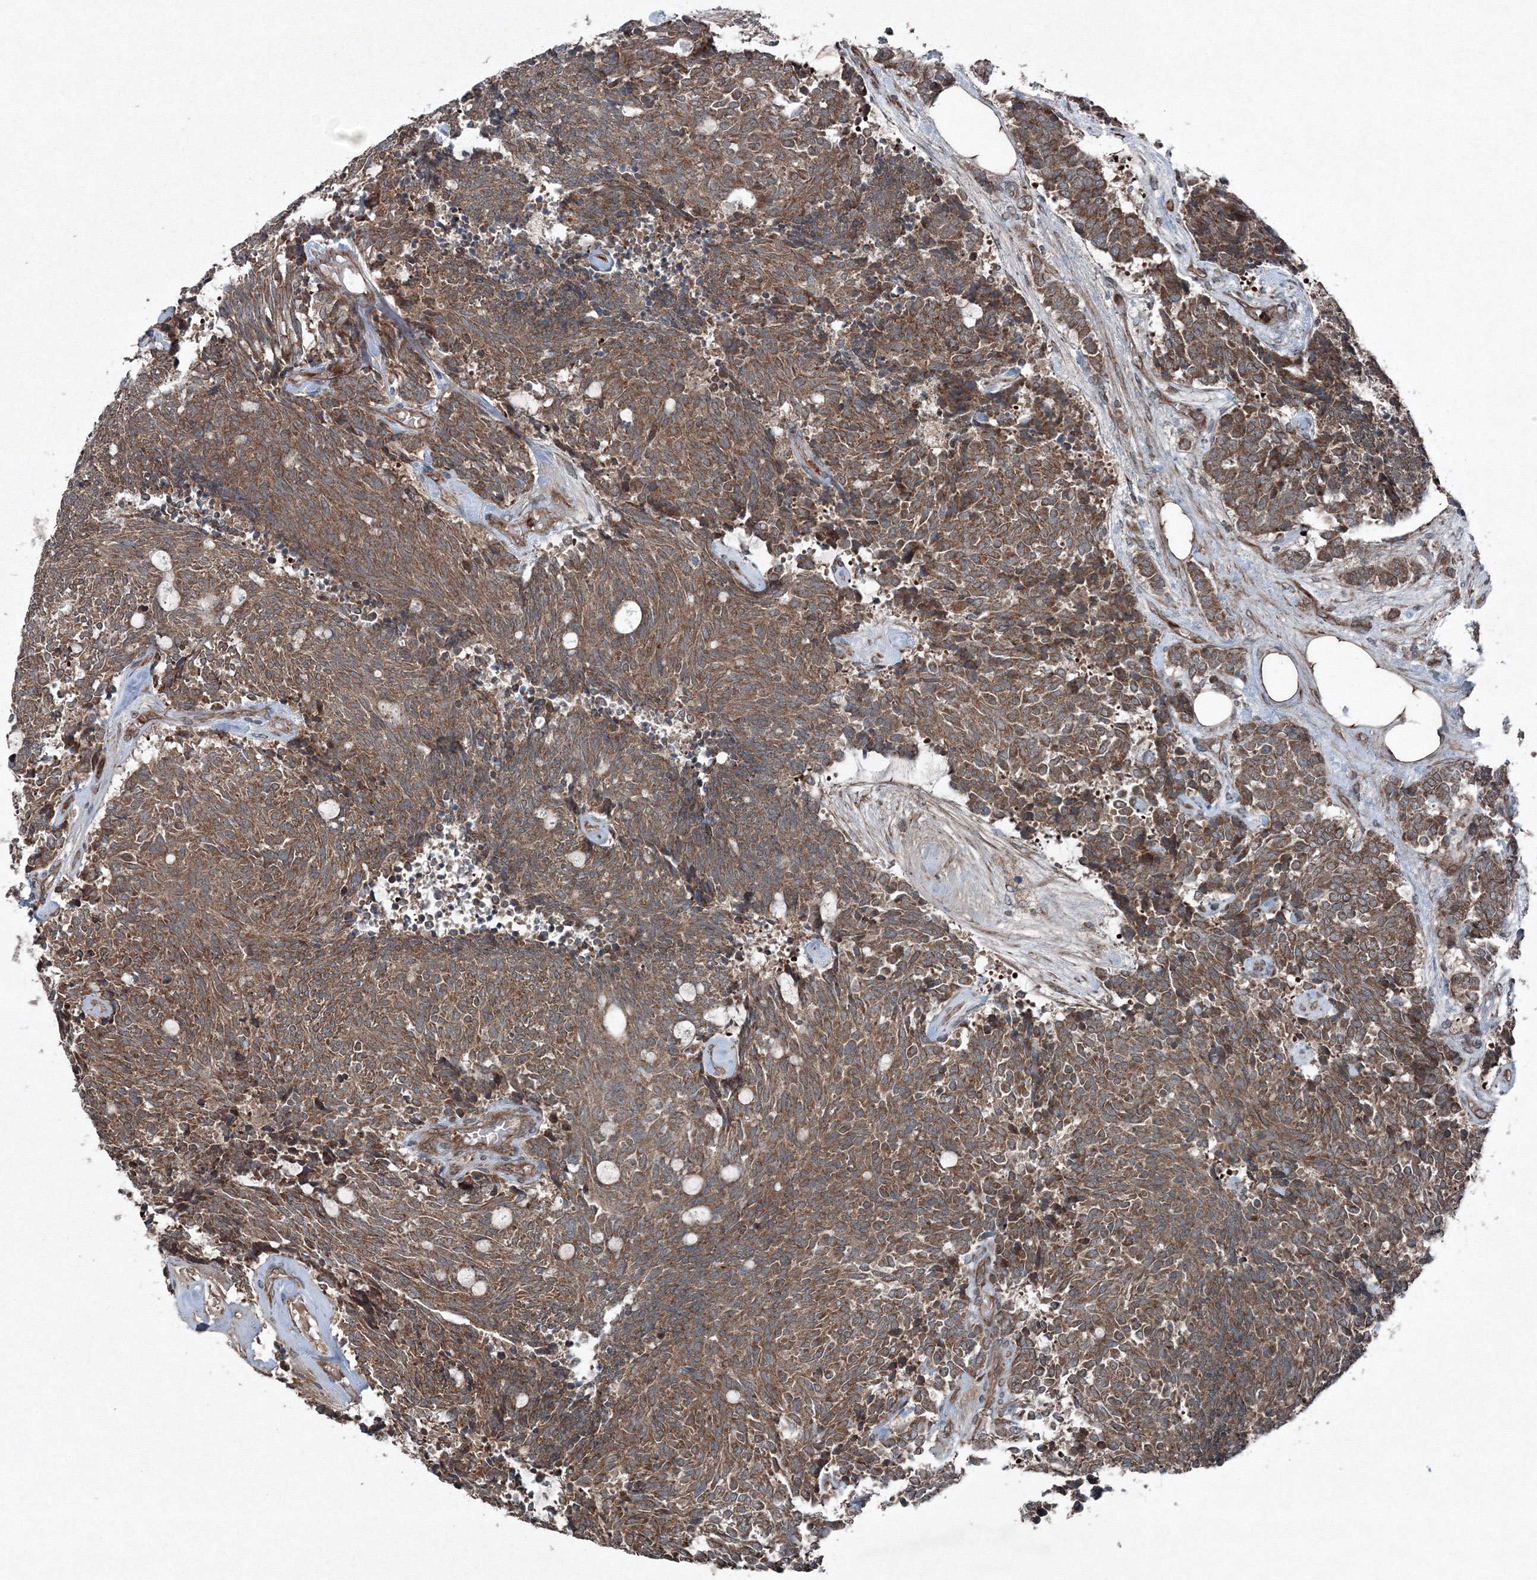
{"staining": {"intensity": "moderate", "quantity": ">75%", "location": "cytoplasmic/membranous"}, "tissue": "carcinoid", "cell_type": "Tumor cells", "image_type": "cancer", "snomed": [{"axis": "morphology", "description": "Carcinoid, malignant, NOS"}, {"axis": "topography", "description": "Pancreas"}], "caption": "A high-resolution histopathology image shows immunohistochemistry staining of carcinoid (malignant), which reveals moderate cytoplasmic/membranous staining in approximately >75% of tumor cells.", "gene": "COPS7B", "patient": {"sex": "female", "age": 54}}